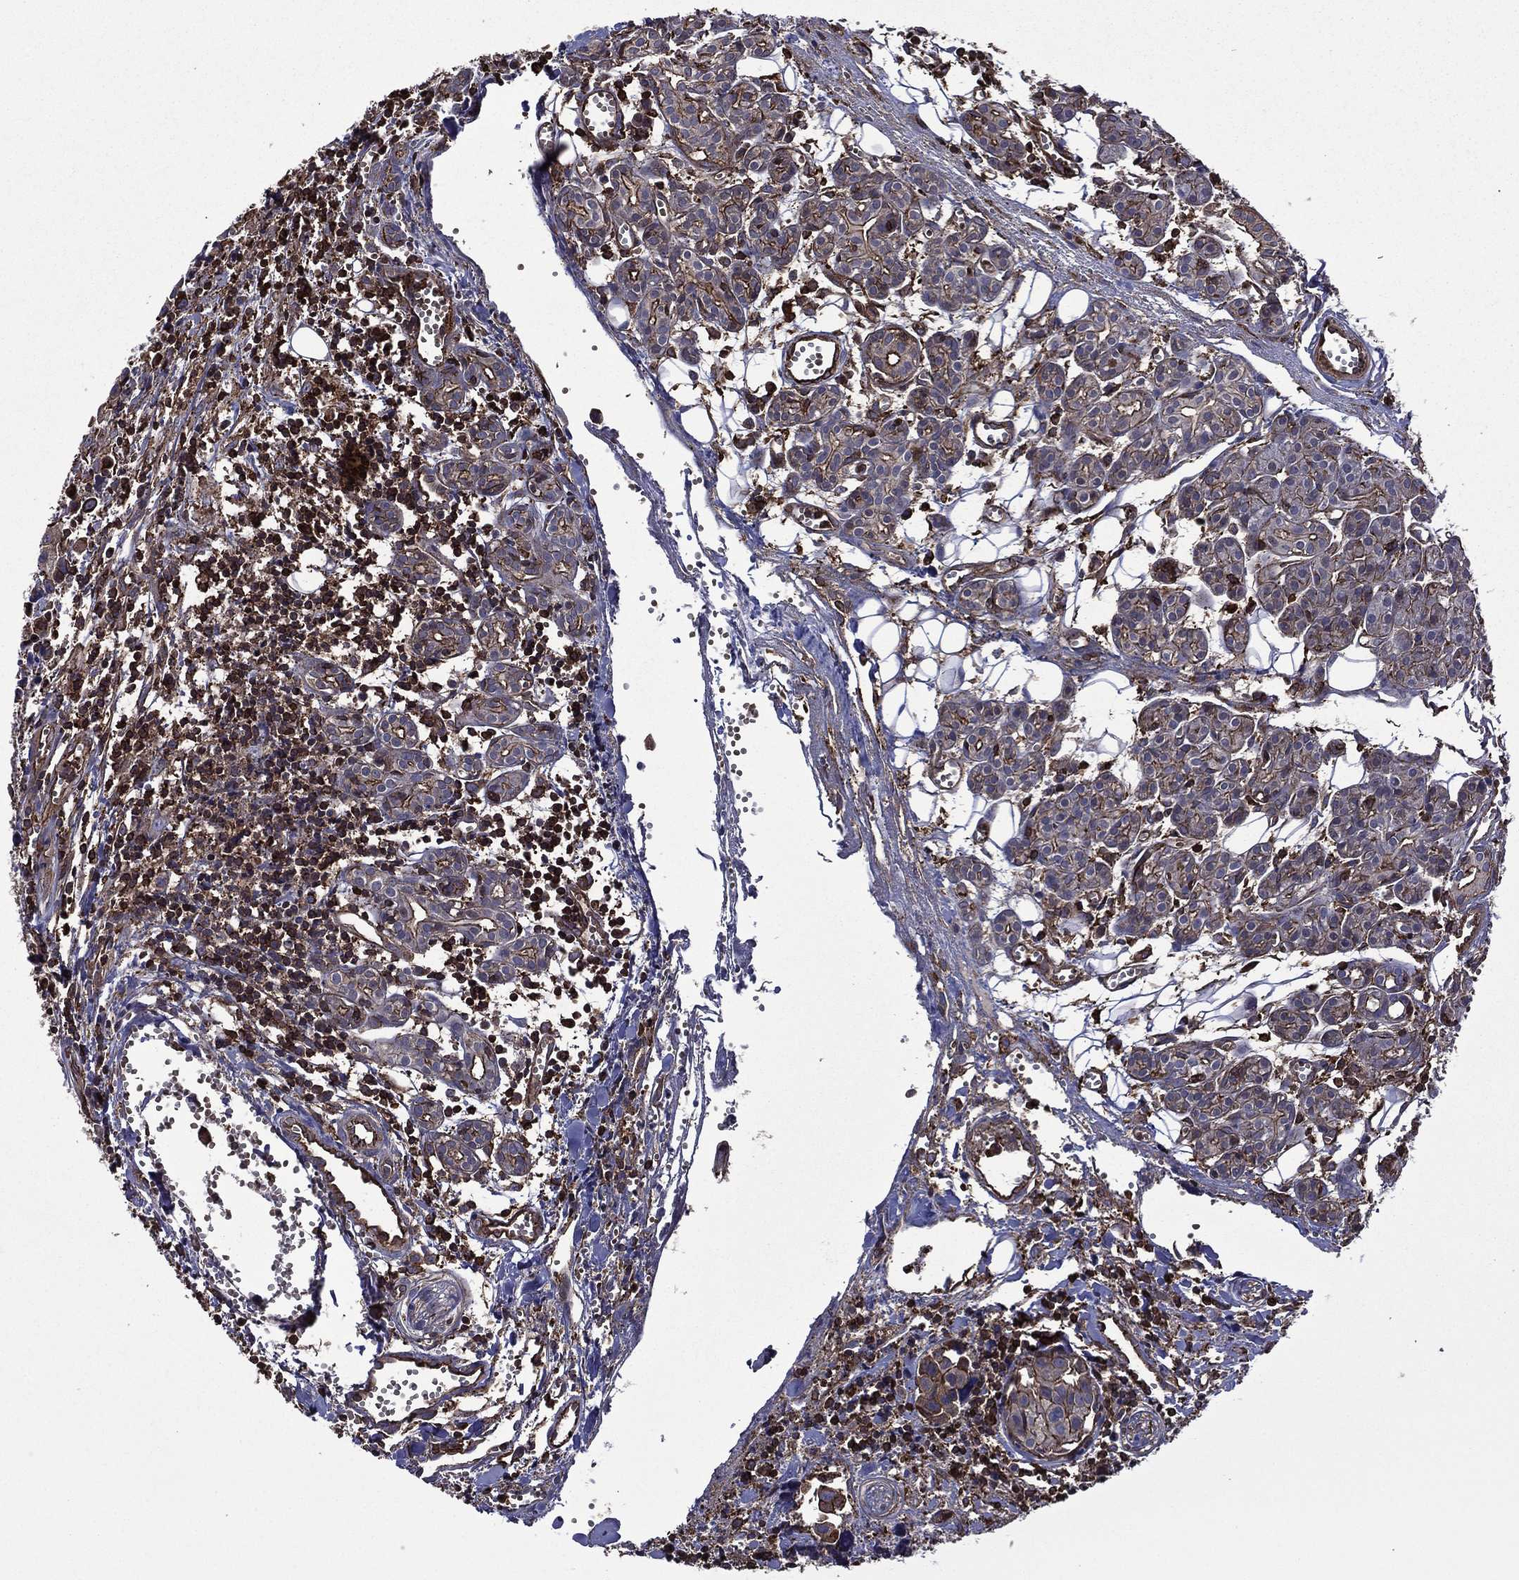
{"staining": {"intensity": "strong", "quantity": "25%-75%", "location": "cytoplasmic/membranous"}, "tissue": "head and neck cancer", "cell_type": "Tumor cells", "image_type": "cancer", "snomed": [{"axis": "morphology", "description": "Adenocarcinoma, NOS"}, {"axis": "topography", "description": "Head-Neck"}], "caption": "Immunohistochemistry (DAB (3,3'-diaminobenzidine)) staining of head and neck cancer shows strong cytoplasmic/membranous protein positivity in approximately 25%-75% of tumor cells.", "gene": "PLPP3", "patient": {"sex": "male", "age": 76}}